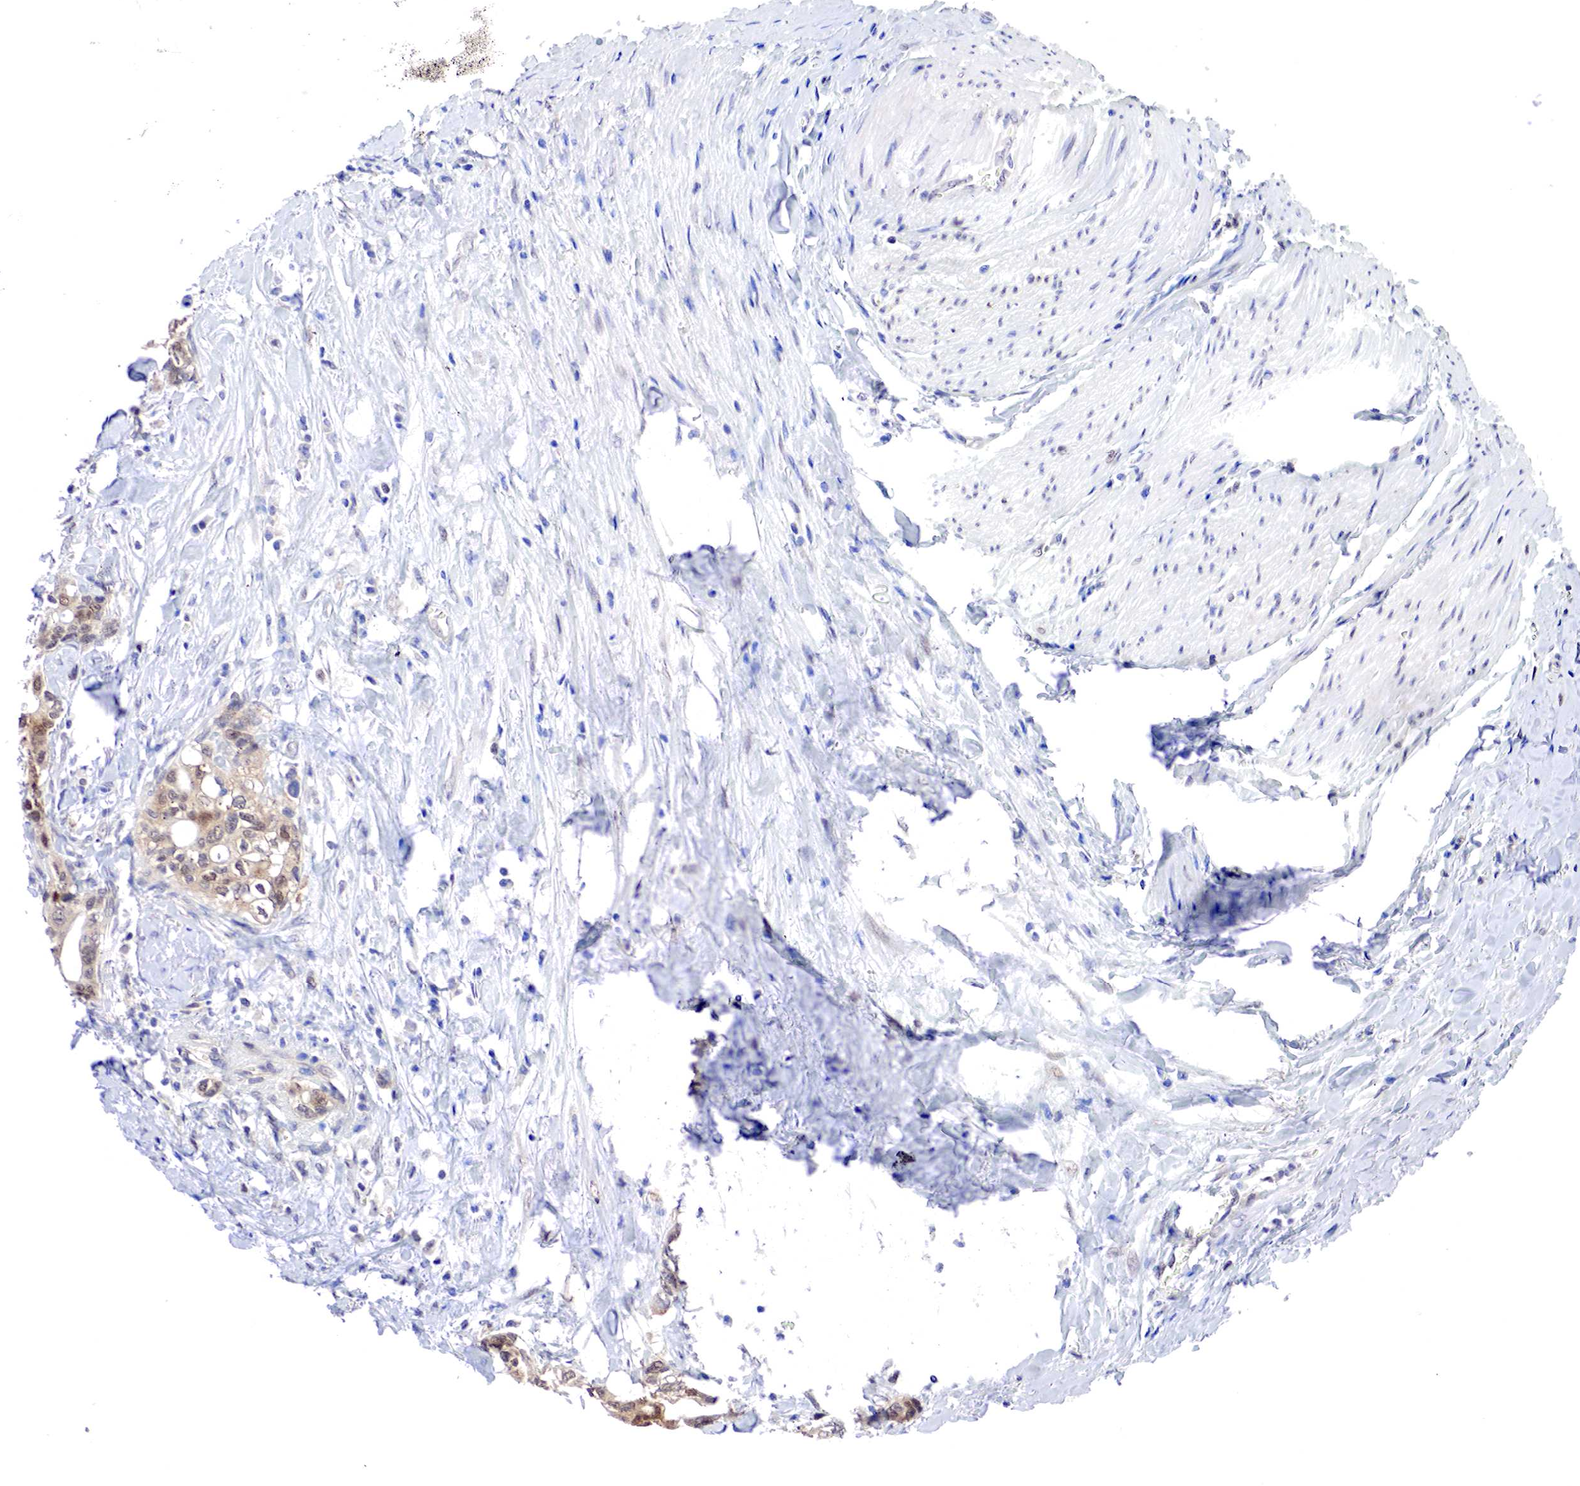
{"staining": {"intensity": "moderate", "quantity": "25%-75%", "location": "cytoplasmic/membranous,nuclear"}, "tissue": "colorectal cancer", "cell_type": "Tumor cells", "image_type": "cancer", "snomed": [{"axis": "morphology", "description": "Adenocarcinoma, NOS"}, {"axis": "topography", "description": "Rectum"}], "caption": "A micrograph of human colorectal cancer stained for a protein demonstrates moderate cytoplasmic/membranous and nuclear brown staining in tumor cells. The protein of interest is shown in brown color, while the nuclei are stained blue.", "gene": "PABIR2", "patient": {"sex": "female", "age": 57}}